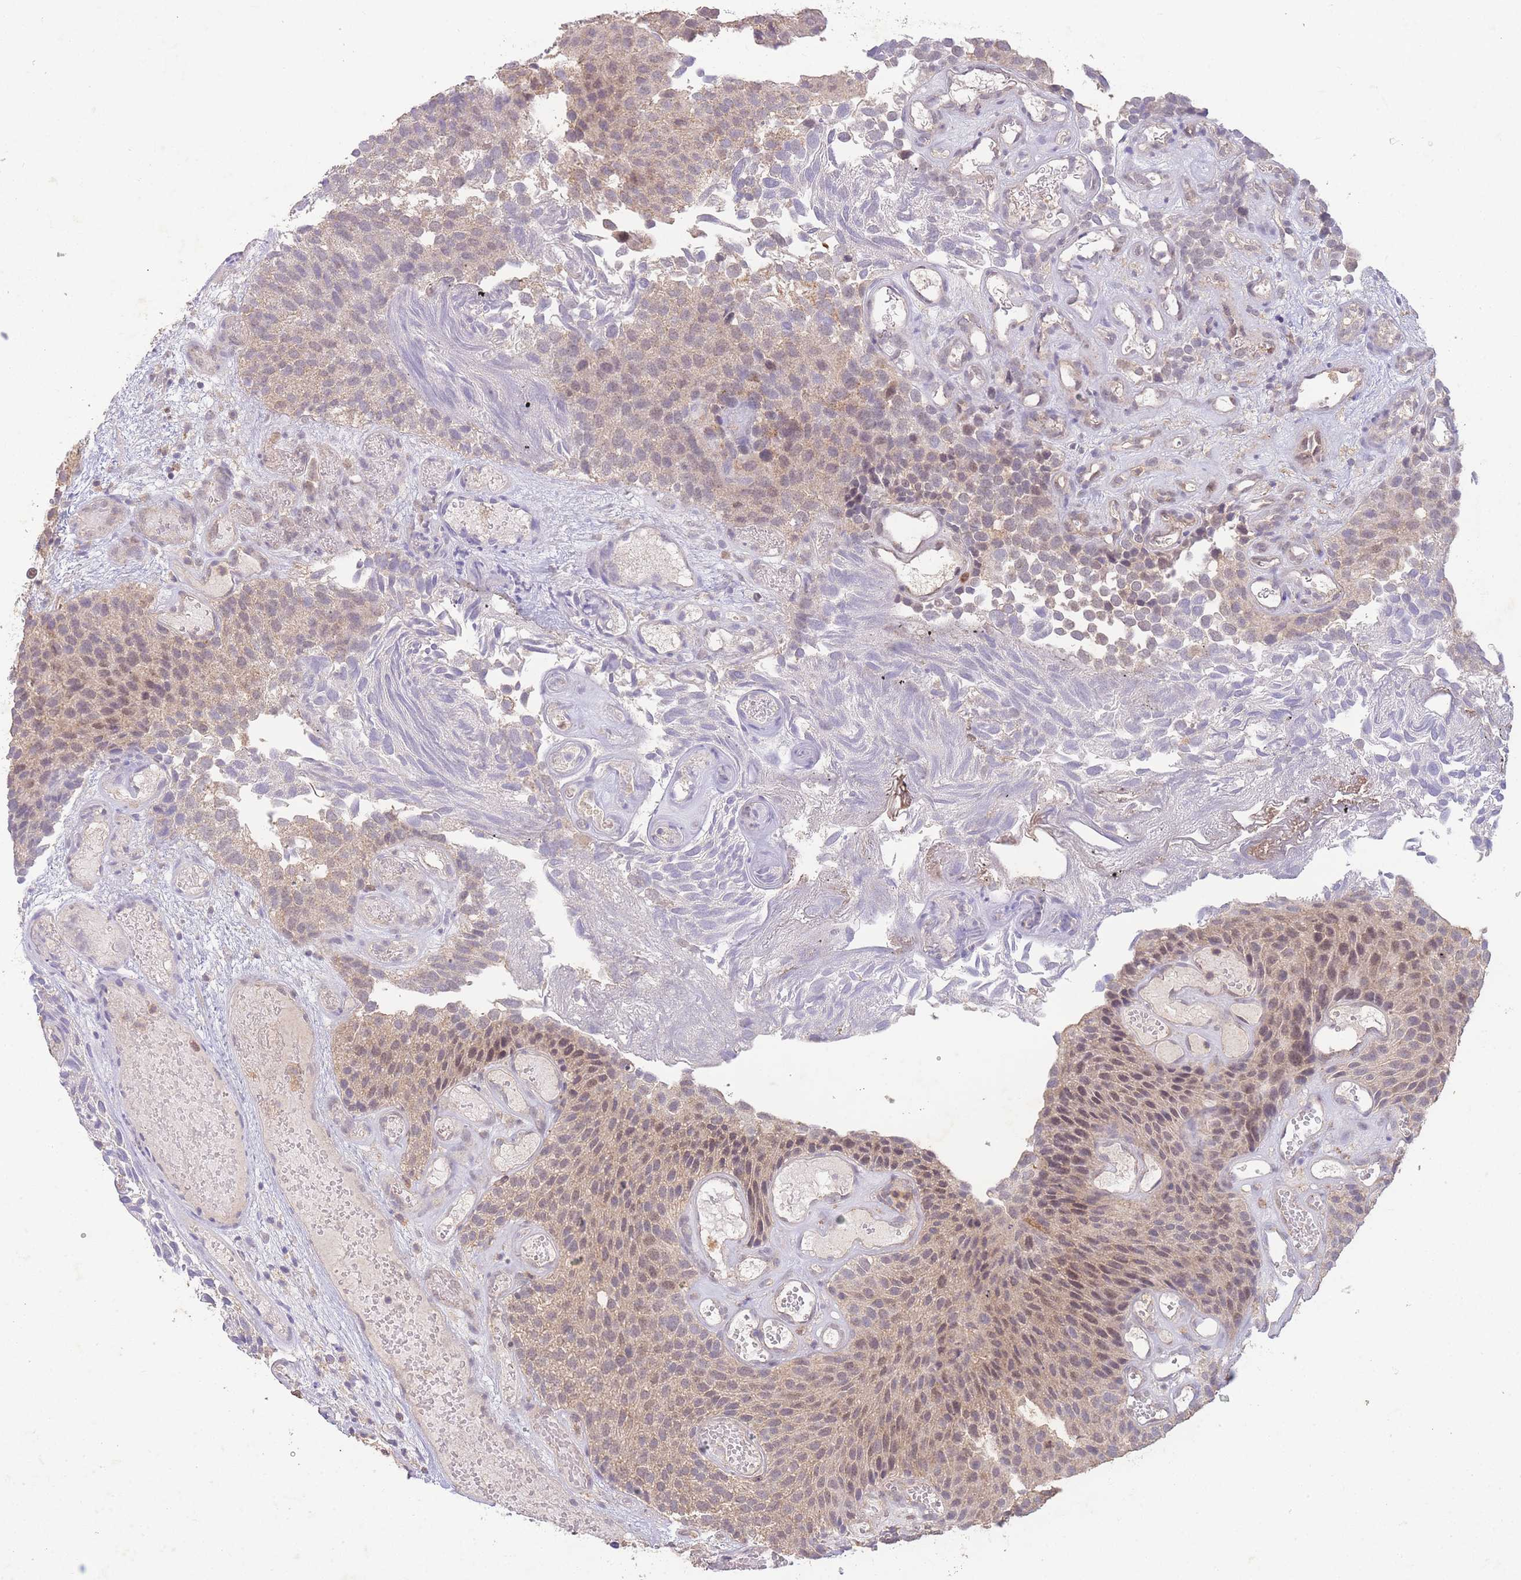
{"staining": {"intensity": "weak", "quantity": ">75%", "location": "cytoplasmic/membranous,nuclear"}, "tissue": "urothelial cancer", "cell_type": "Tumor cells", "image_type": "cancer", "snomed": [{"axis": "morphology", "description": "Urothelial carcinoma, Low grade"}, {"axis": "topography", "description": "Urinary bladder"}], "caption": "Protein expression analysis of urothelial cancer reveals weak cytoplasmic/membranous and nuclear positivity in approximately >75% of tumor cells.", "gene": "RNF144B", "patient": {"sex": "male", "age": 89}}